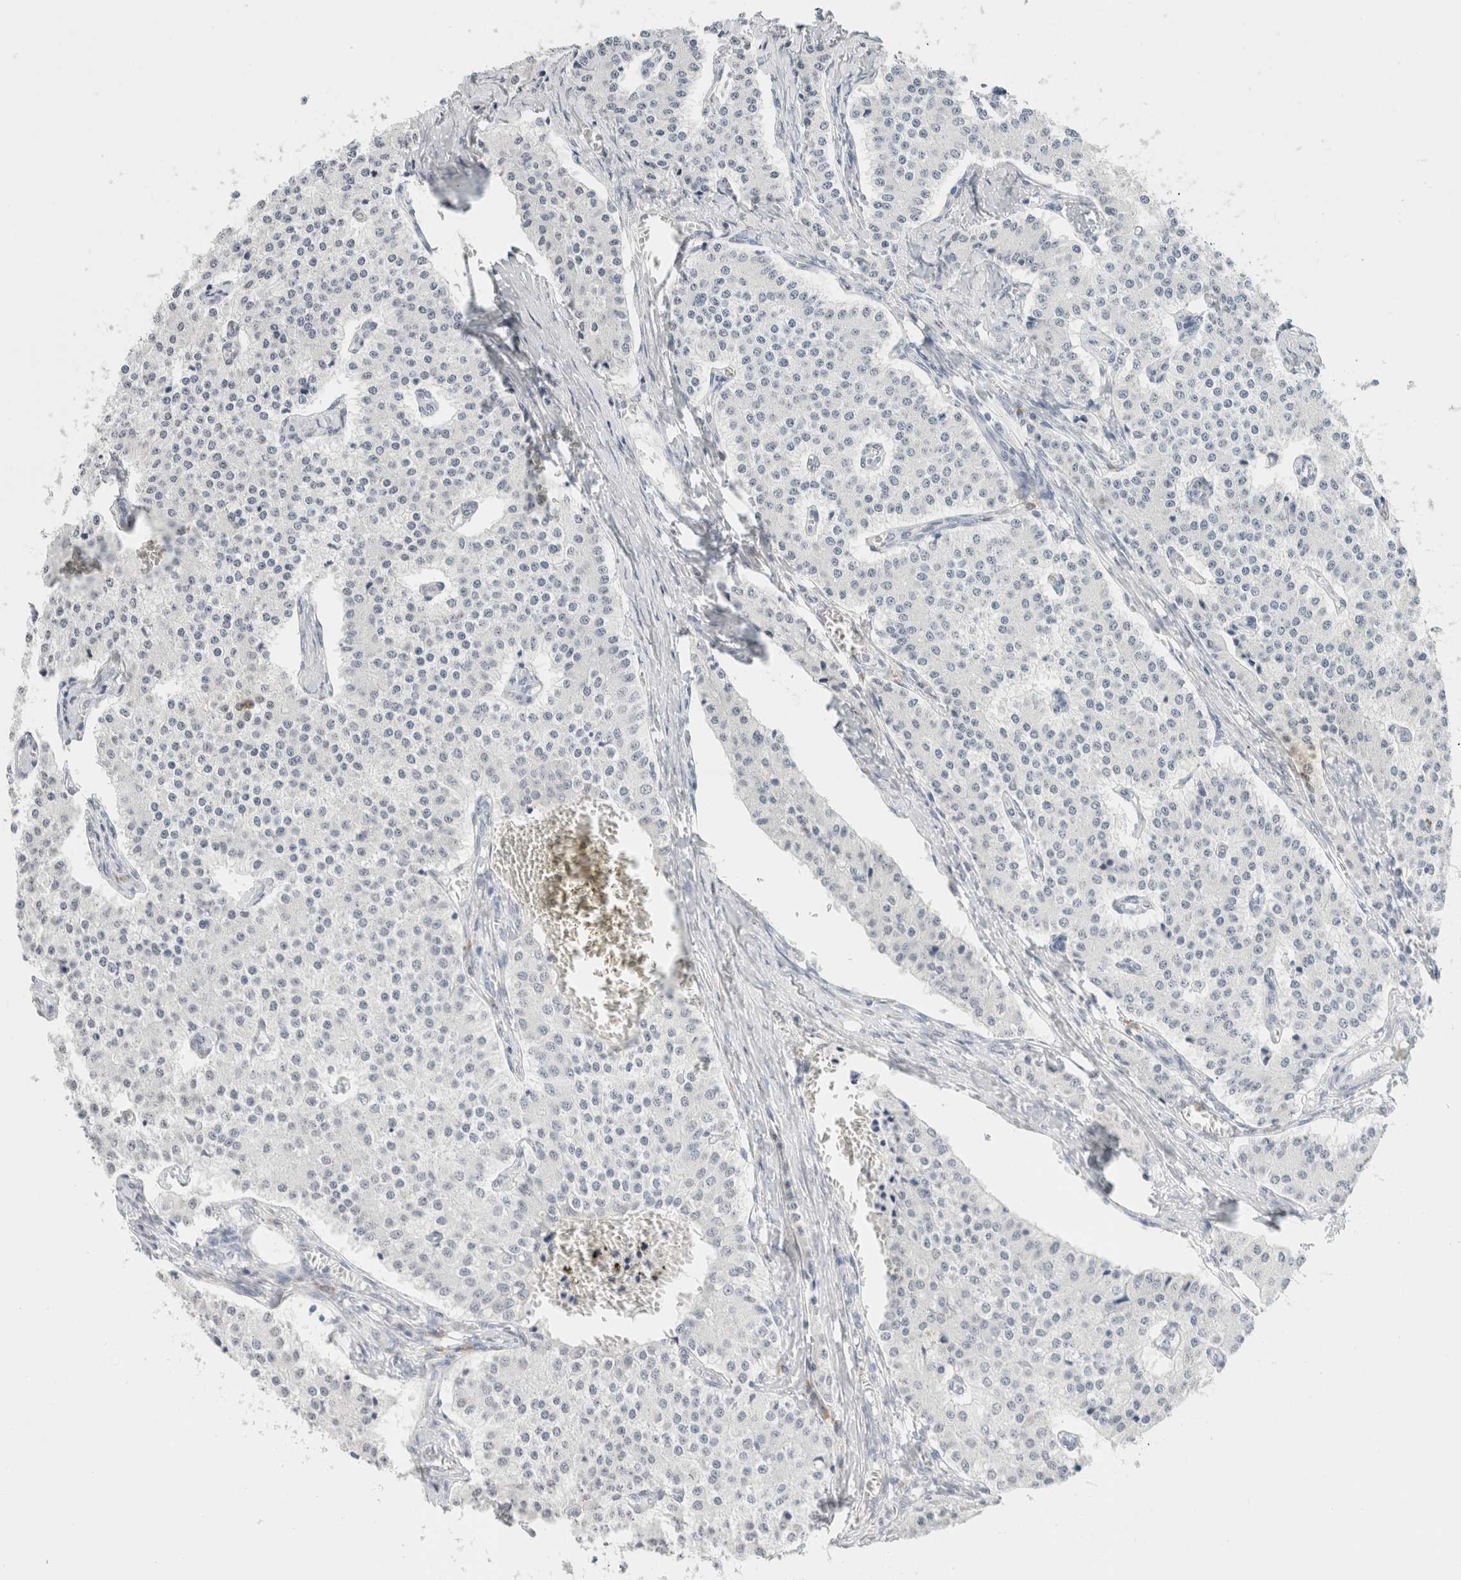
{"staining": {"intensity": "negative", "quantity": "none", "location": "none"}, "tissue": "carcinoid", "cell_type": "Tumor cells", "image_type": "cancer", "snomed": [{"axis": "morphology", "description": "Carcinoid, malignant, NOS"}, {"axis": "topography", "description": "Colon"}], "caption": "High power microscopy micrograph of an immunohistochemistry image of malignant carcinoid, revealing no significant positivity in tumor cells. (IHC, brightfield microscopy, high magnification).", "gene": "CD80", "patient": {"sex": "female", "age": 52}}